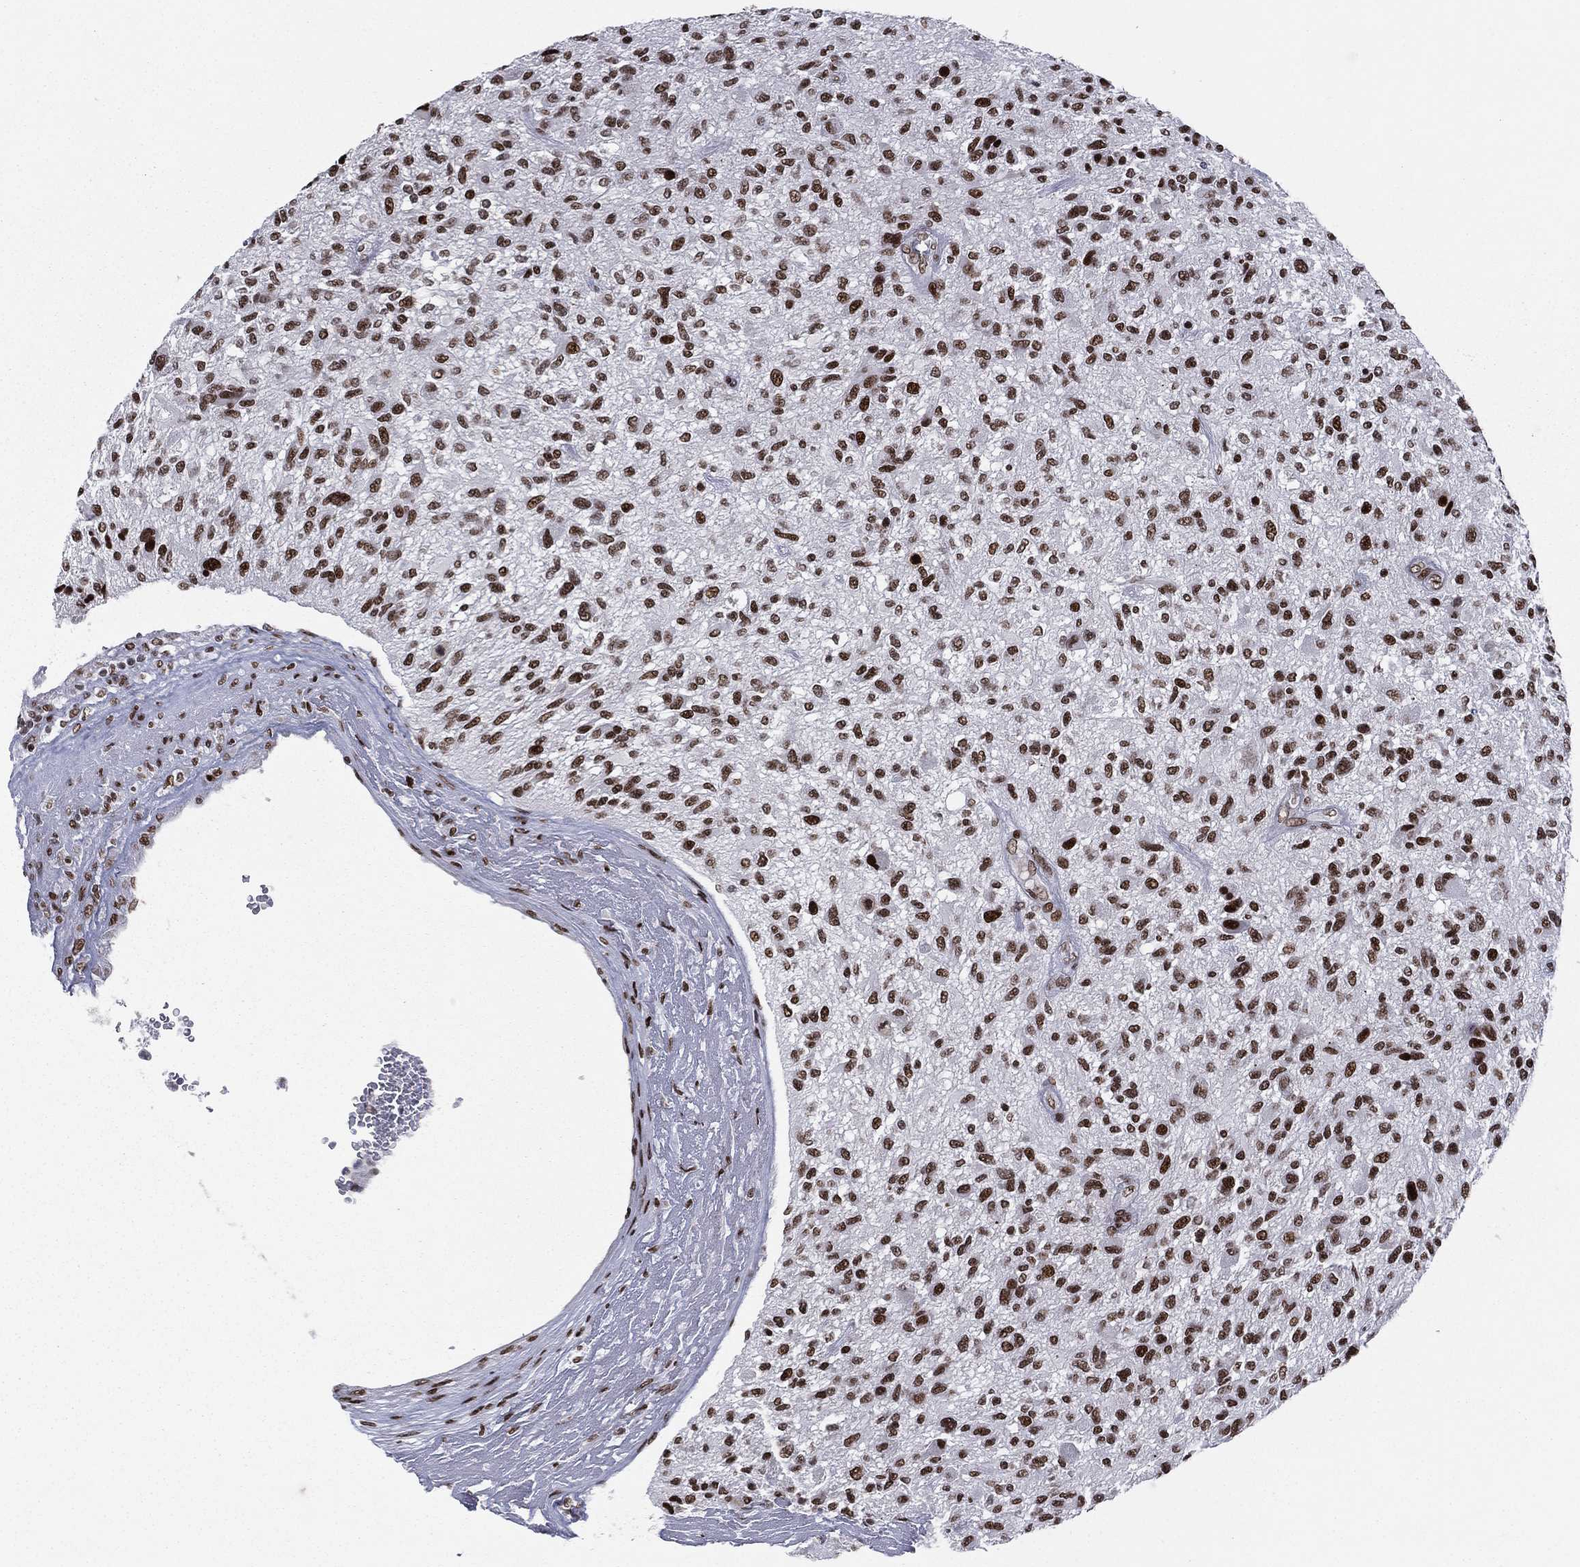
{"staining": {"intensity": "strong", "quantity": ">75%", "location": "nuclear"}, "tissue": "glioma", "cell_type": "Tumor cells", "image_type": "cancer", "snomed": [{"axis": "morphology", "description": "Glioma, malignant, High grade"}, {"axis": "topography", "description": "Brain"}], "caption": "High-grade glioma (malignant) was stained to show a protein in brown. There is high levels of strong nuclear positivity in approximately >75% of tumor cells.", "gene": "RTF1", "patient": {"sex": "male", "age": 47}}